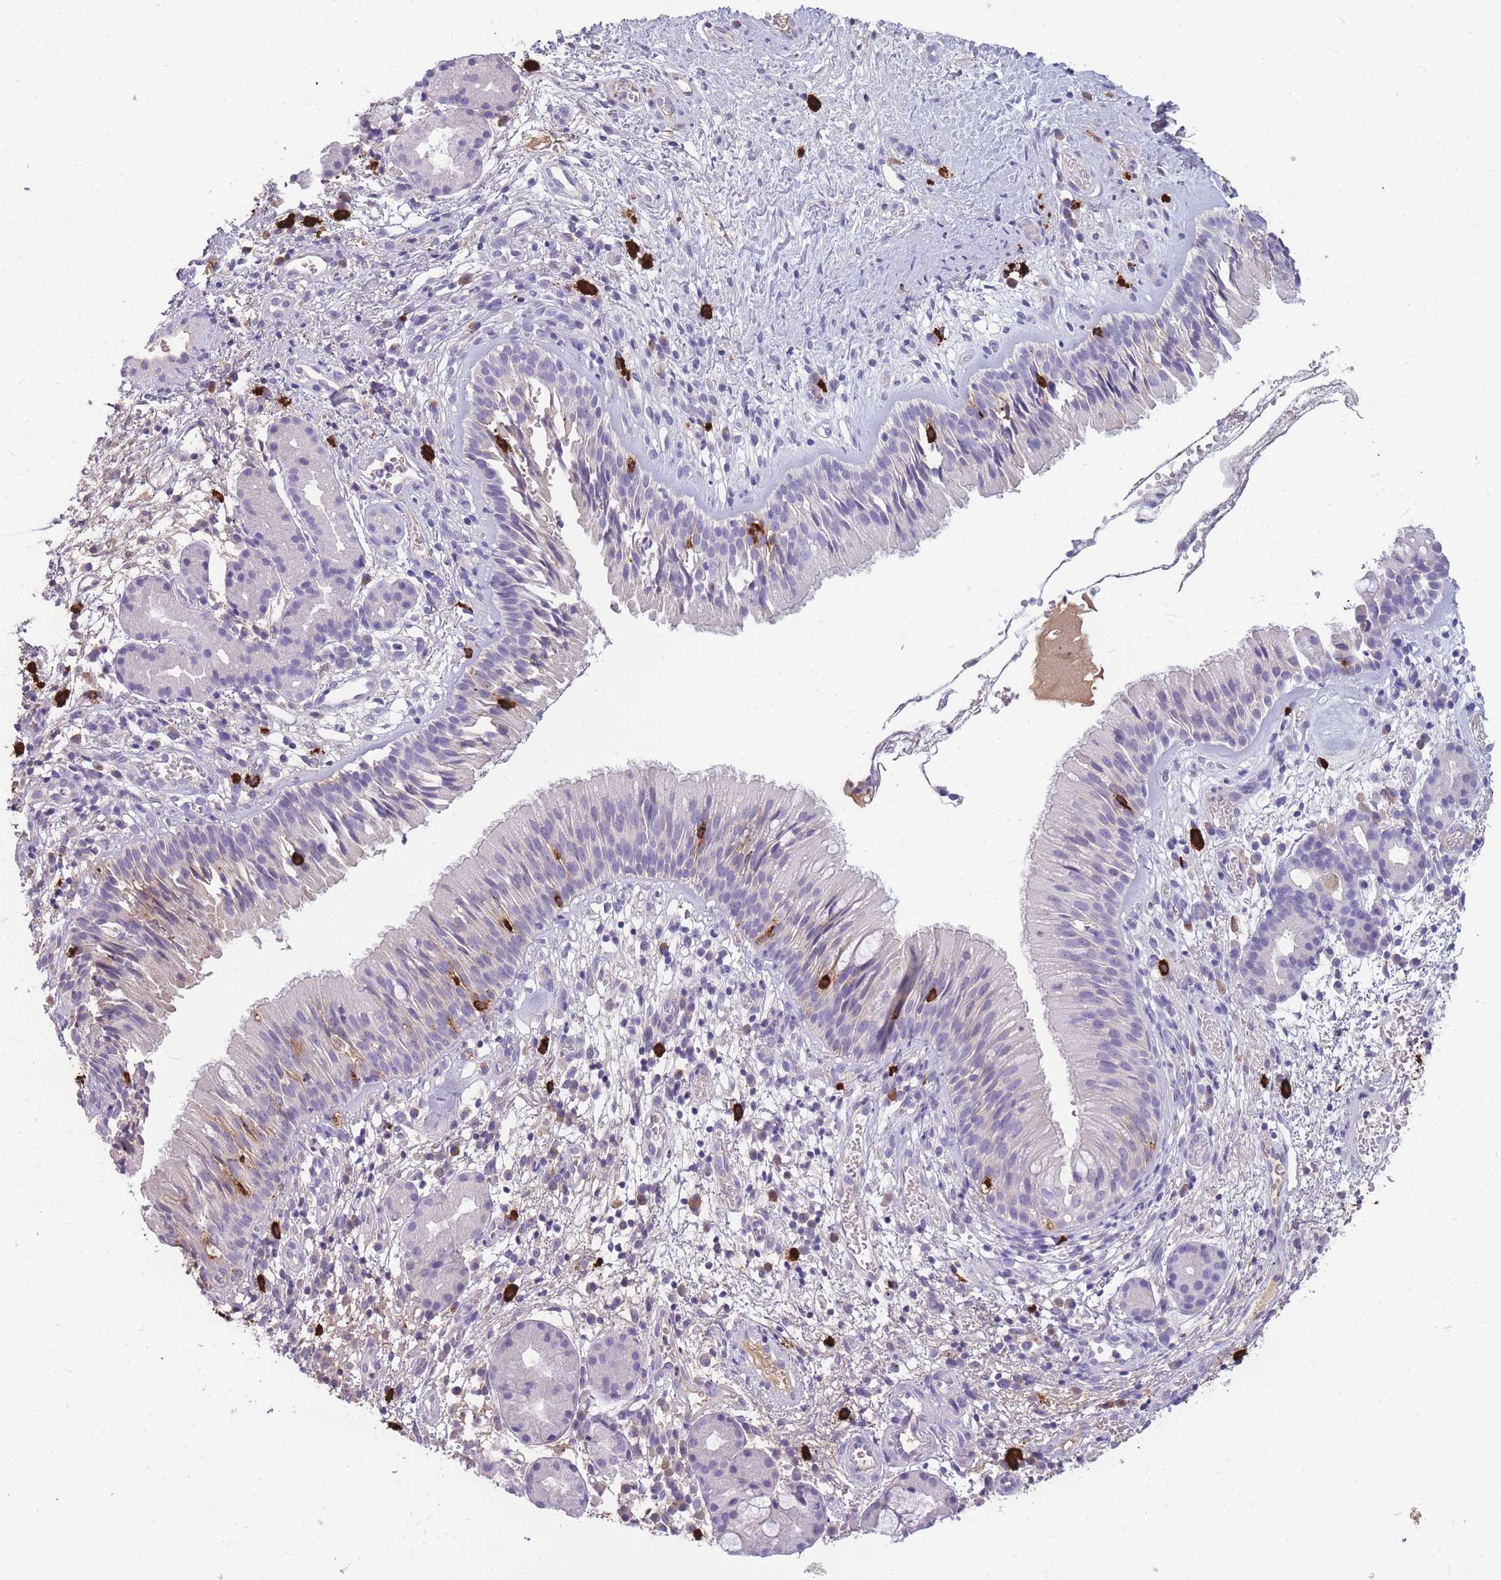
{"staining": {"intensity": "negative", "quantity": "none", "location": "none"}, "tissue": "nasopharynx", "cell_type": "Respiratory epithelial cells", "image_type": "normal", "snomed": [{"axis": "morphology", "description": "Normal tissue, NOS"}, {"axis": "topography", "description": "Nasopharynx"}], "caption": "This photomicrograph is of benign nasopharynx stained with immunohistochemistry to label a protein in brown with the nuclei are counter-stained blue. There is no positivity in respiratory epithelial cells. (Brightfield microscopy of DAB (3,3'-diaminobenzidine) immunohistochemistry at high magnification).", "gene": "TPSD1", "patient": {"sex": "male", "age": 65}}